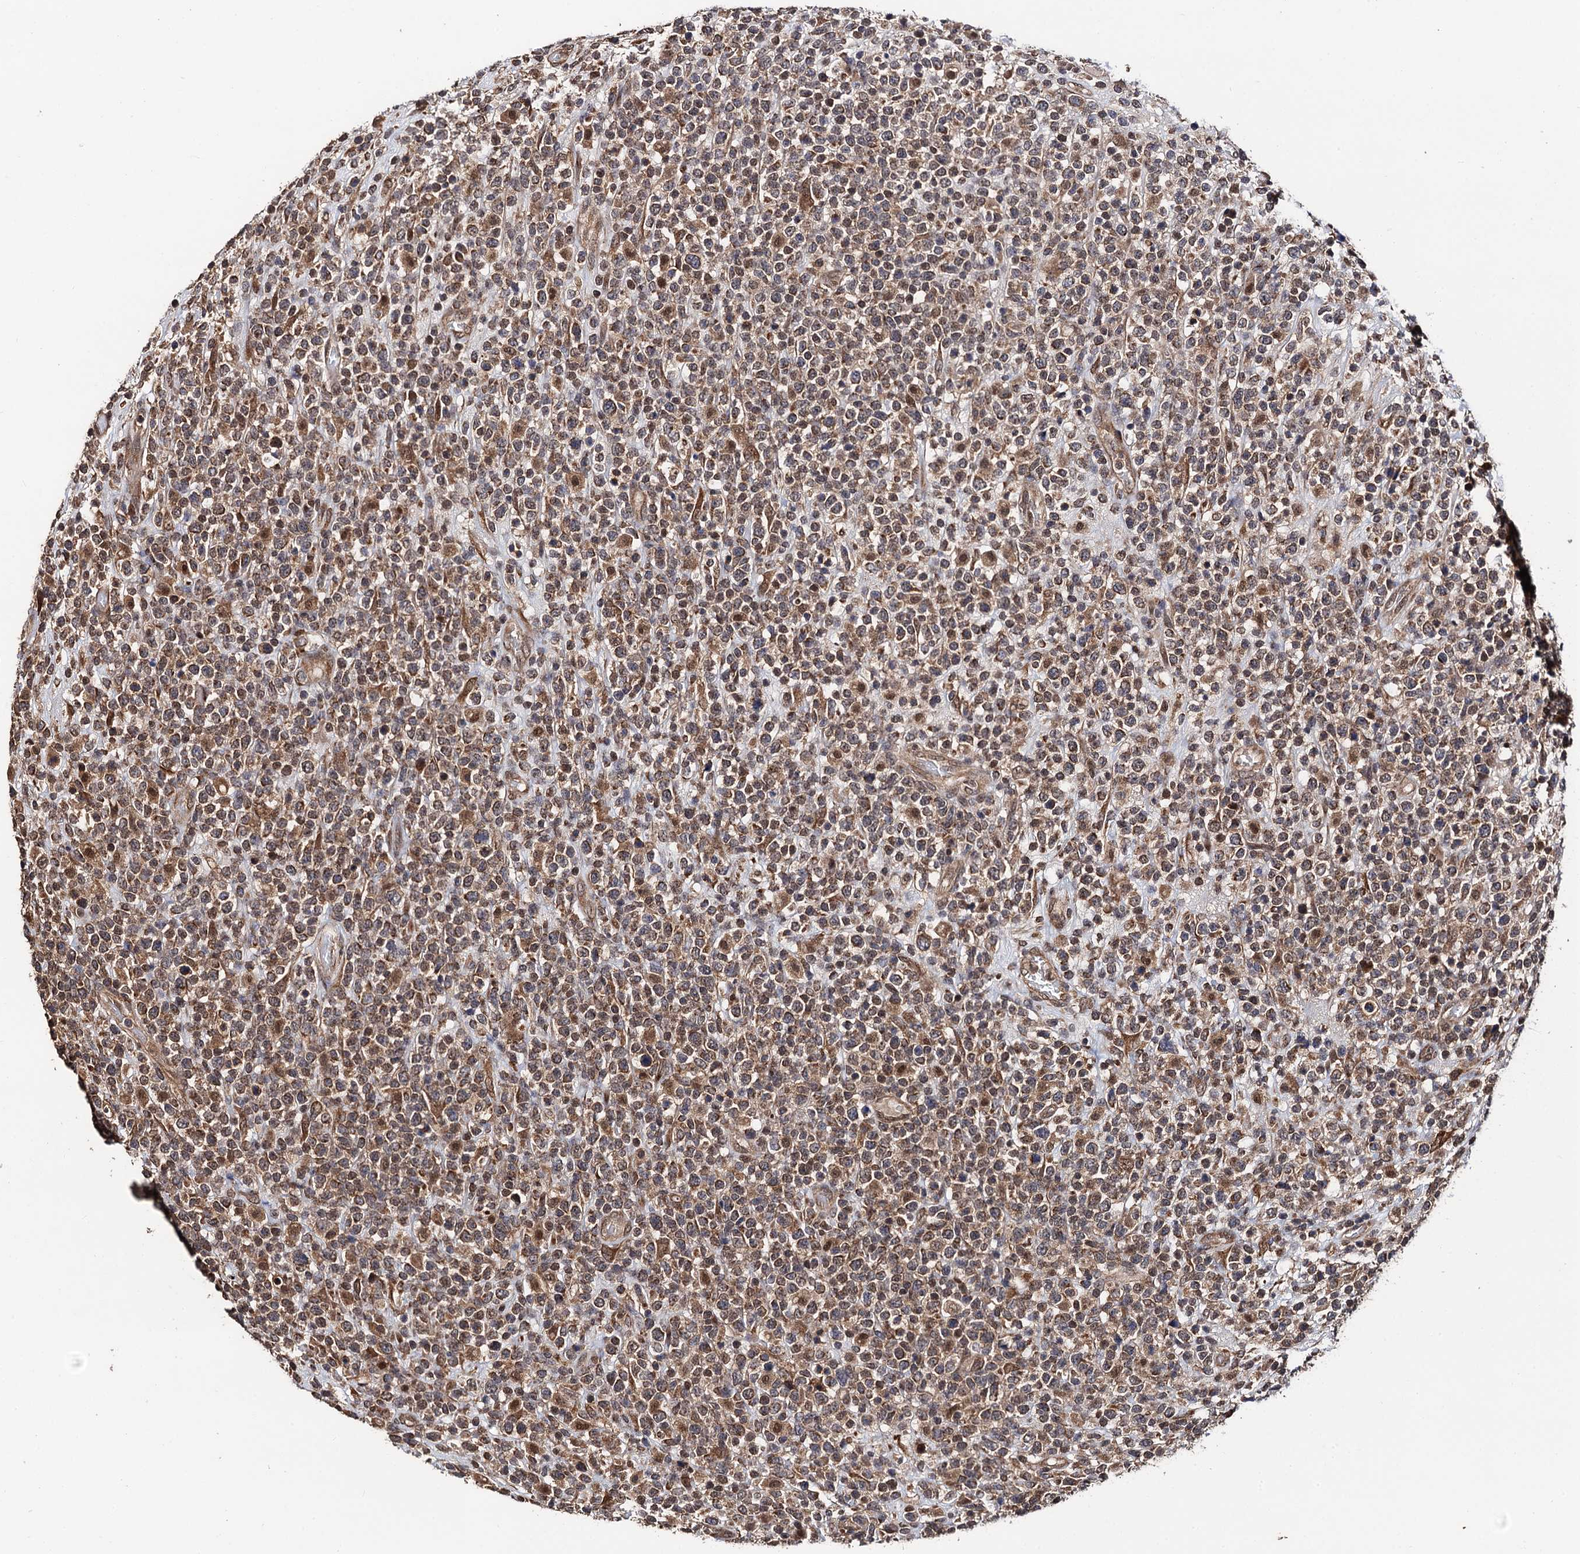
{"staining": {"intensity": "moderate", "quantity": ">75%", "location": "cytoplasmic/membranous"}, "tissue": "lymphoma", "cell_type": "Tumor cells", "image_type": "cancer", "snomed": [{"axis": "morphology", "description": "Malignant lymphoma, non-Hodgkin's type, High grade"}, {"axis": "topography", "description": "Colon"}], "caption": "Immunohistochemistry (IHC) (DAB) staining of high-grade malignant lymphoma, non-Hodgkin's type shows moderate cytoplasmic/membranous protein expression in about >75% of tumor cells.", "gene": "MIER2", "patient": {"sex": "female", "age": 53}}